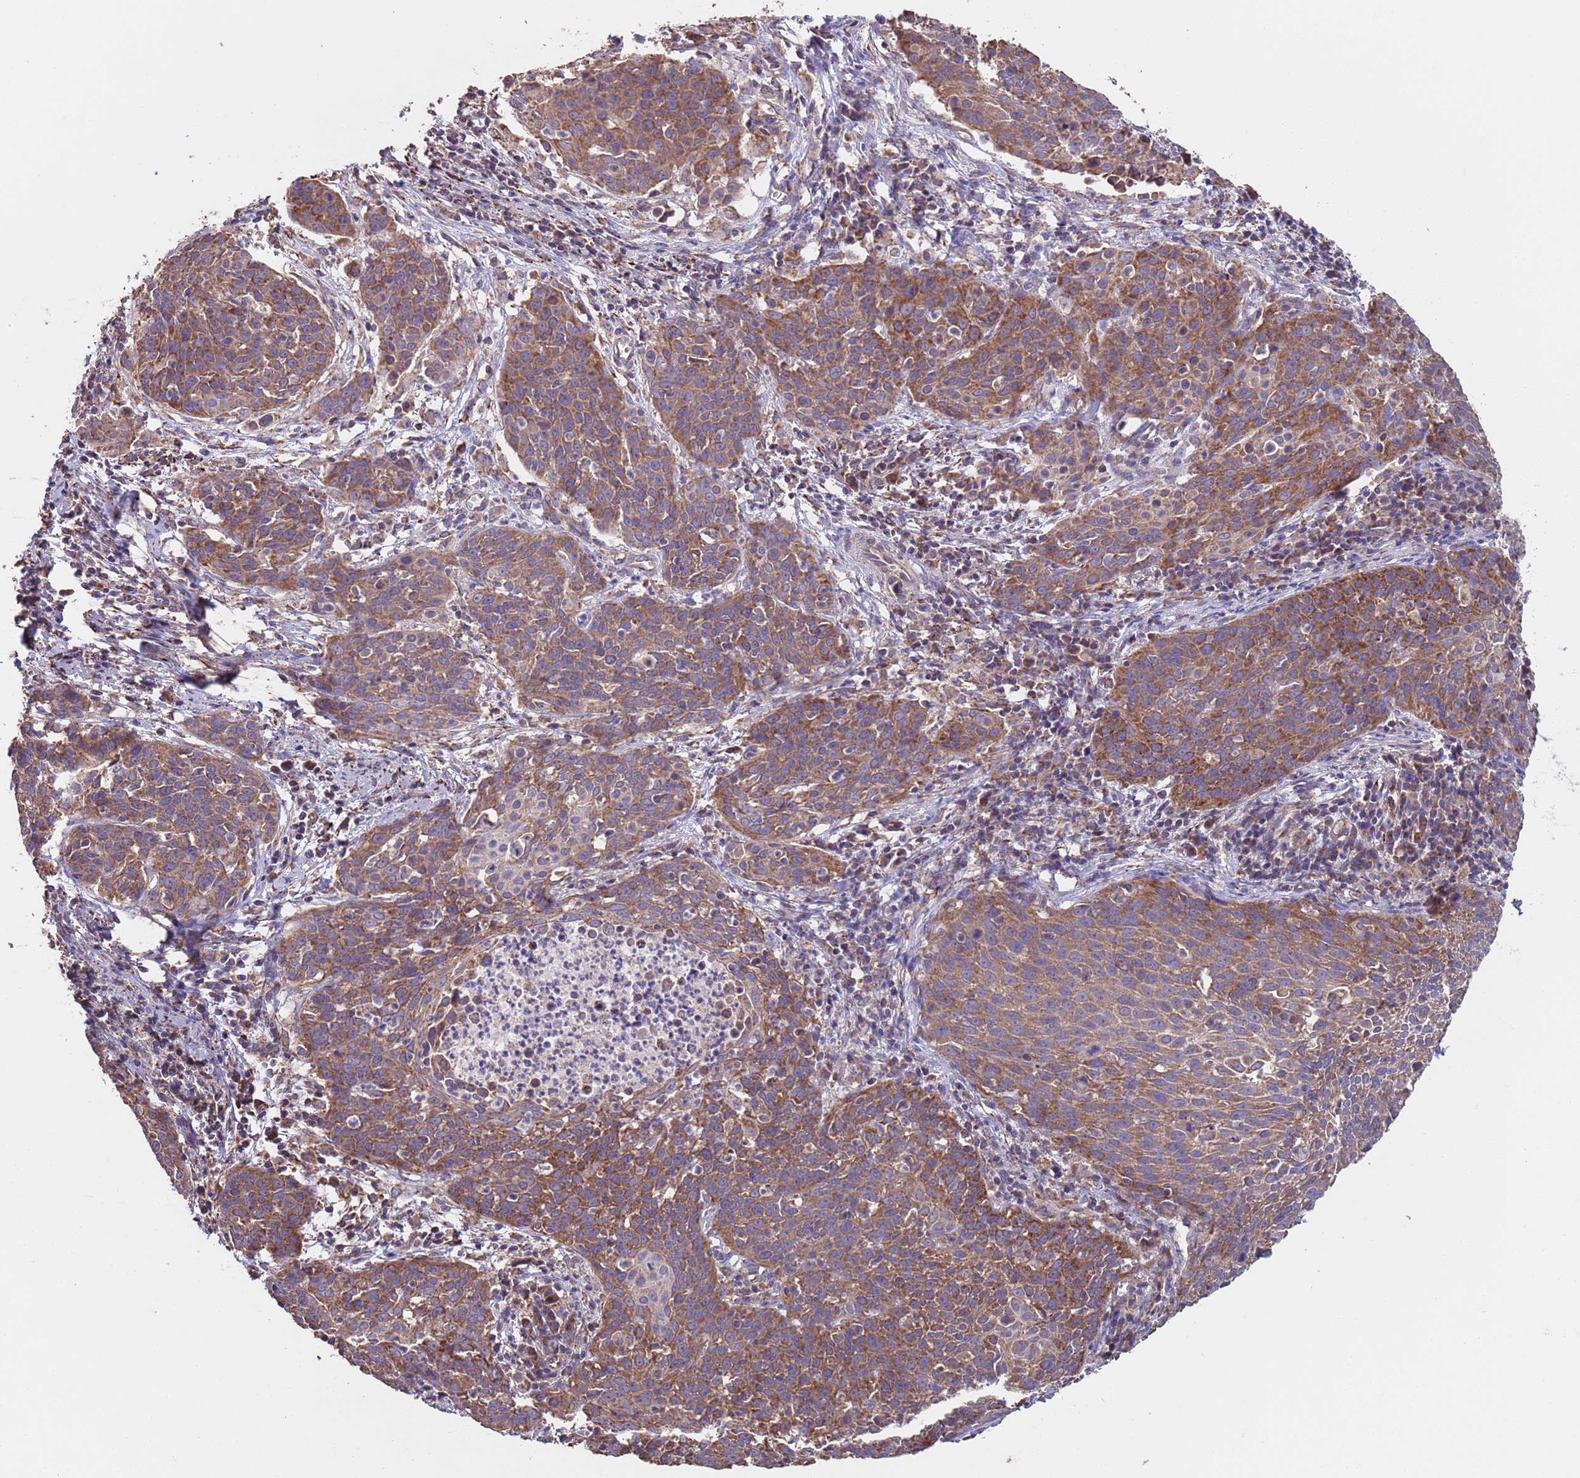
{"staining": {"intensity": "moderate", "quantity": ">75%", "location": "cytoplasmic/membranous"}, "tissue": "cervical cancer", "cell_type": "Tumor cells", "image_type": "cancer", "snomed": [{"axis": "morphology", "description": "Squamous cell carcinoma, NOS"}, {"axis": "topography", "description": "Cervix"}], "caption": "This photomicrograph demonstrates IHC staining of human cervical cancer, with medium moderate cytoplasmic/membranous expression in about >75% of tumor cells.", "gene": "EEF1AKMT1", "patient": {"sex": "female", "age": 38}}